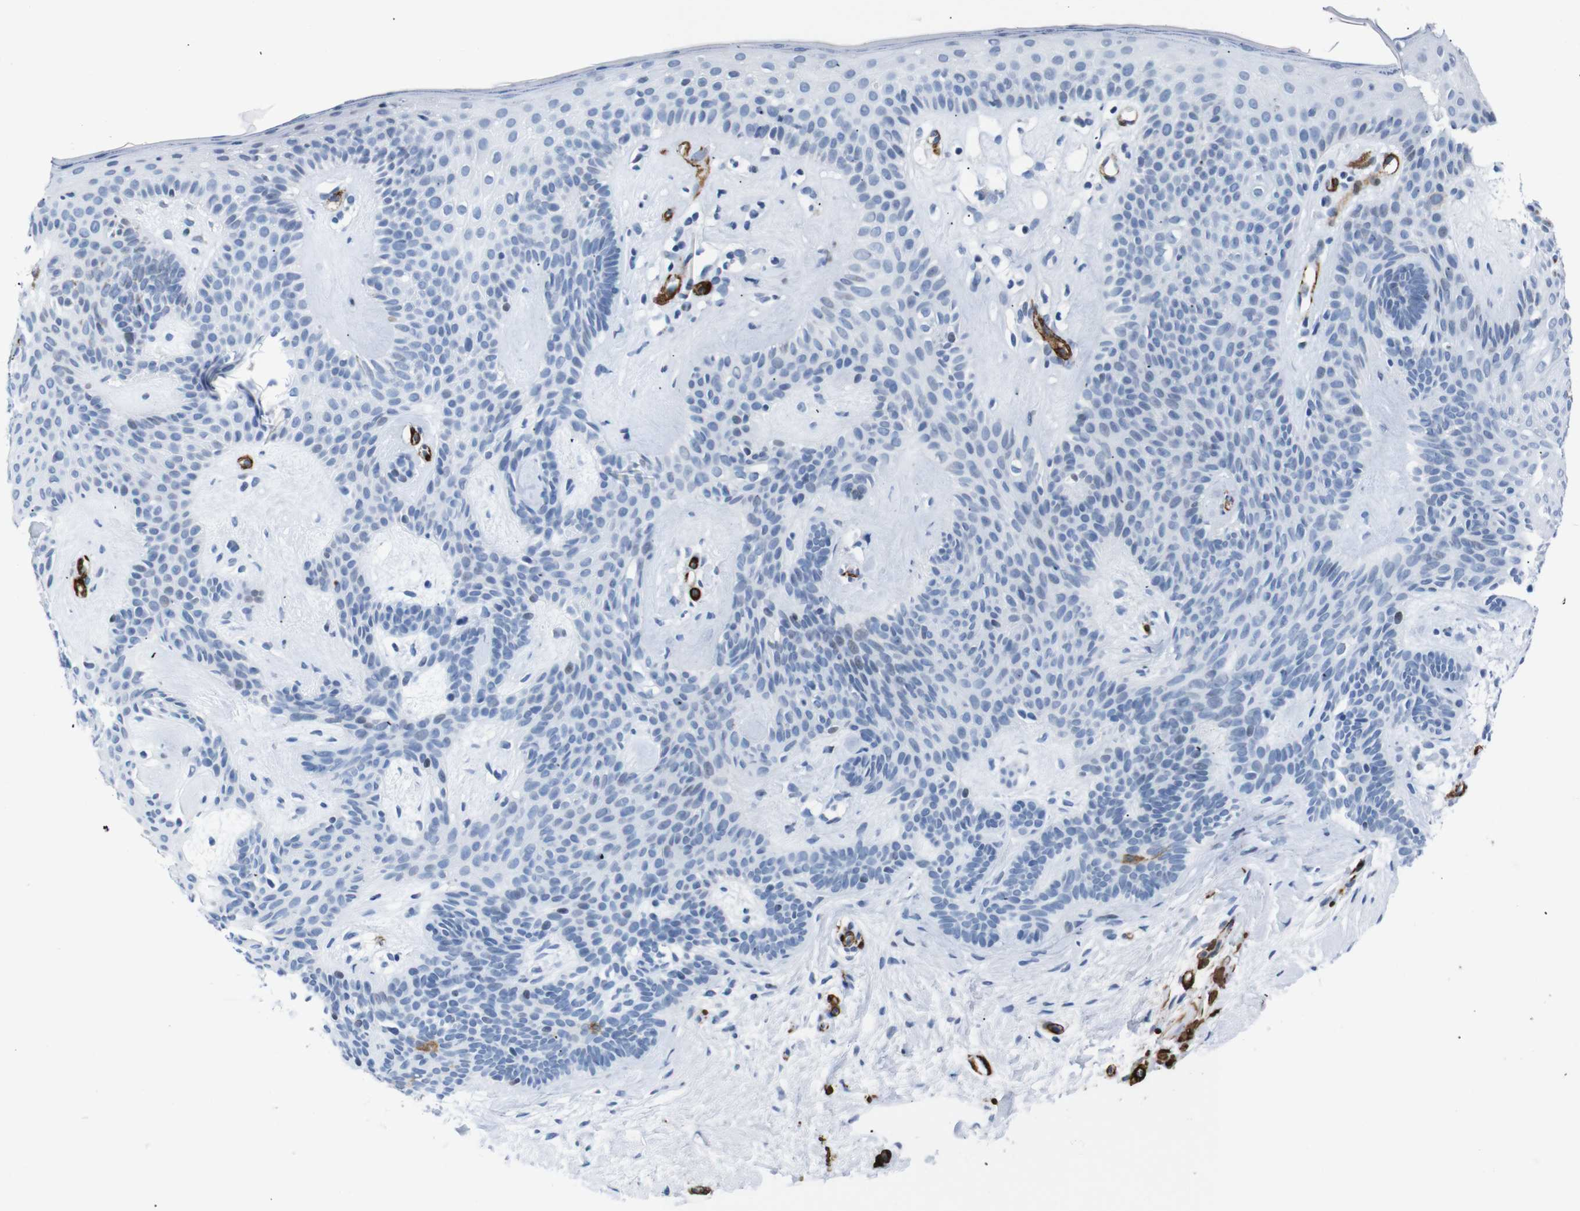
{"staining": {"intensity": "negative", "quantity": "none", "location": "none"}, "tissue": "skin cancer", "cell_type": "Tumor cells", "image_type": "cancer", "snomed": [{"axis": "morphology", "description": "Developmental malformation"}, {"axis": "morphology", "description": "Basal cell carcinoma"}, {"axis": "topography", "description": "Skin"}], "caption": "Skin cancer stained for a protein using IHC reveals no positivity tumor cells.", "gene": "ACTA2", "patient": {"sex": "female", "age": 62}}